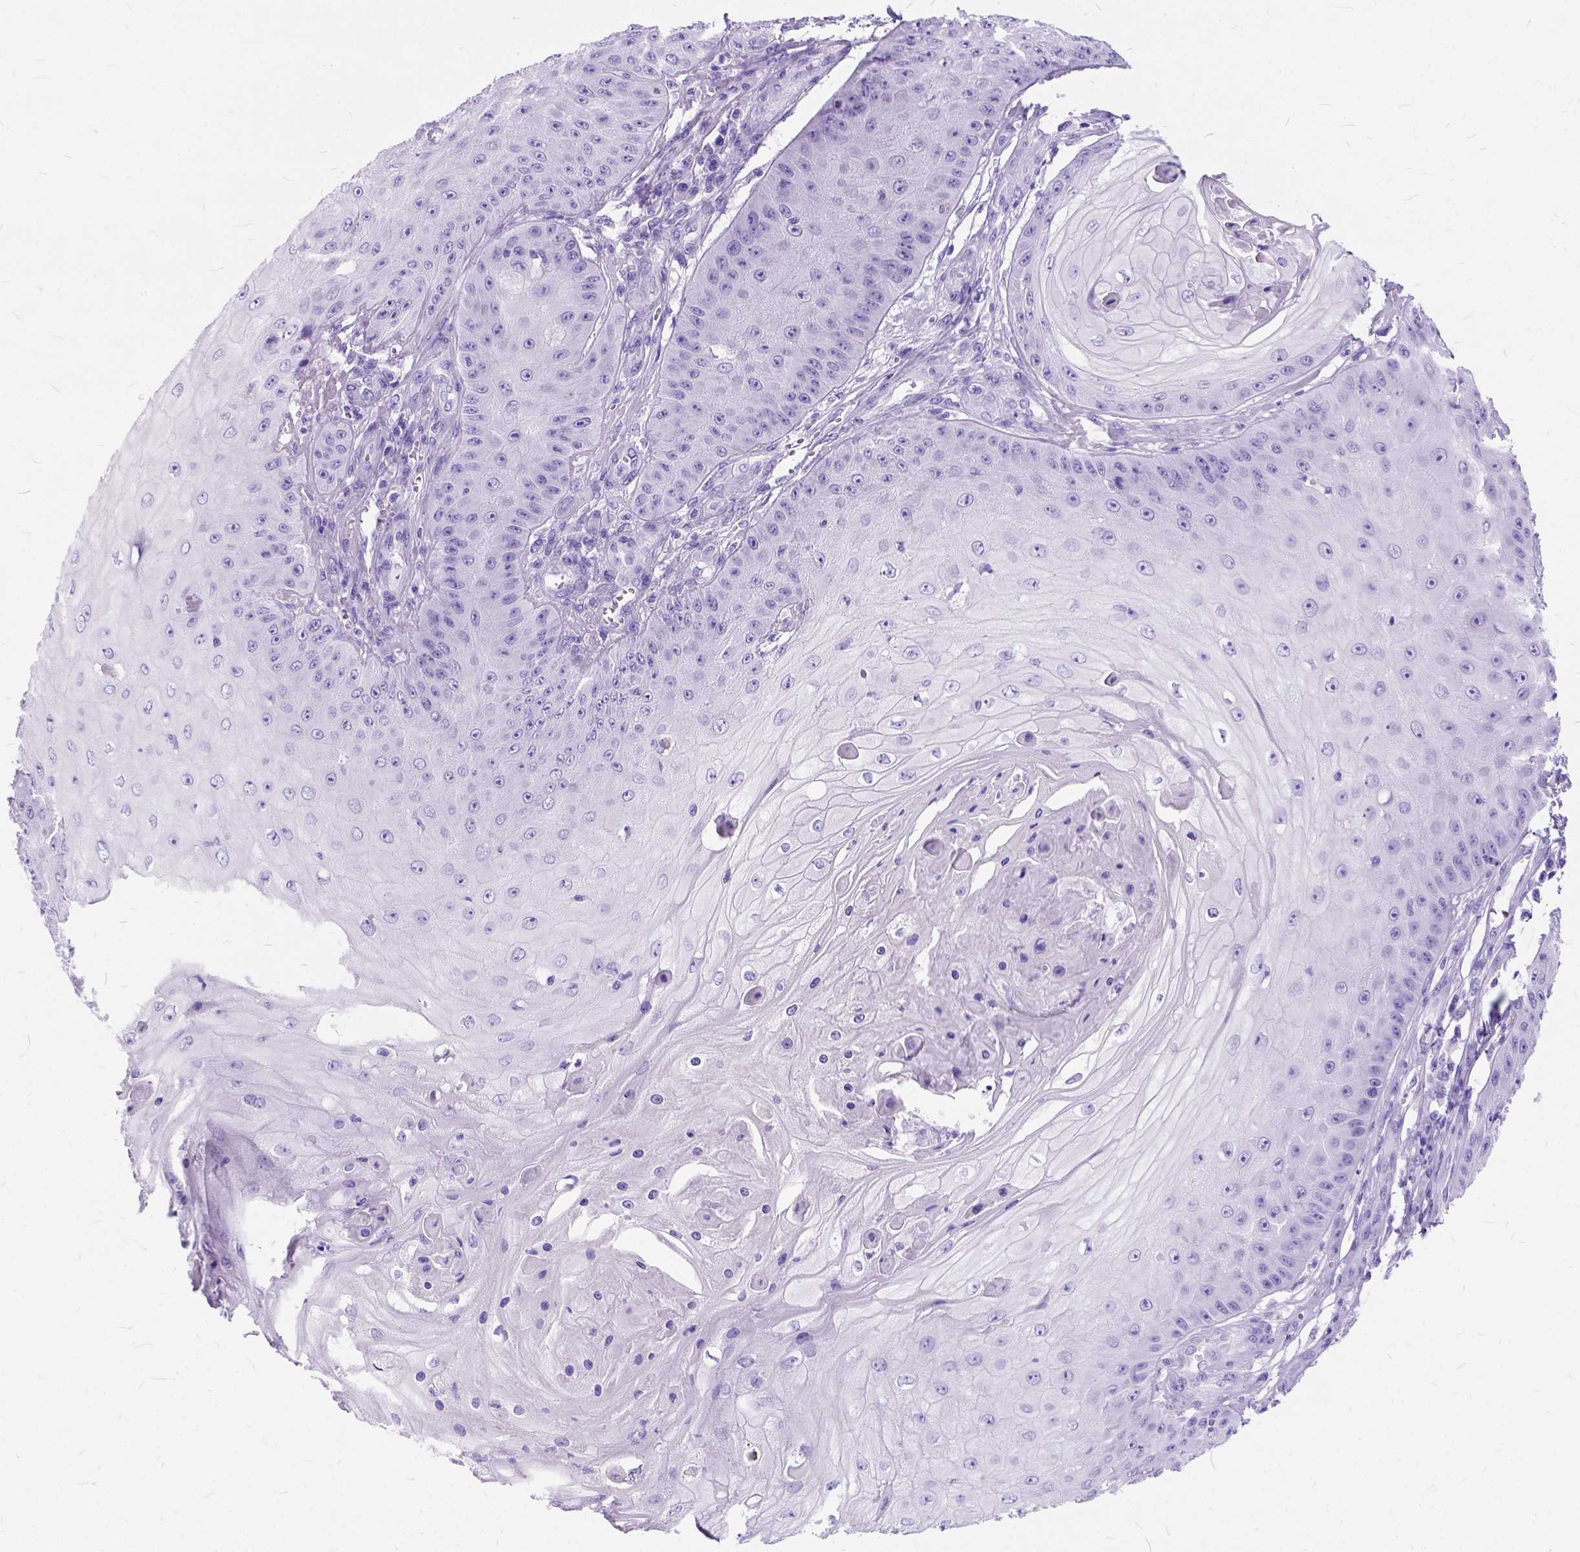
{"staining": {"intensity": "negative", "quantity": "none", "location": "none"}, "tissue": "skin cancer", "cell_type": "Tumor cells", "image_type": "cancer", "snomed": [{"axis": "morphology", "description": "Squamous cell carcinoma, NOS"}, {"axis": "topography", "description": "Skin"}], "caption": "Immunohistochemistry (IHC) of human squamous cell carcinoma (skin) exhibits no staining in tumor cells.", "gene": "C1QTNF3", "patient": {"sex": "male", "age": 70}}